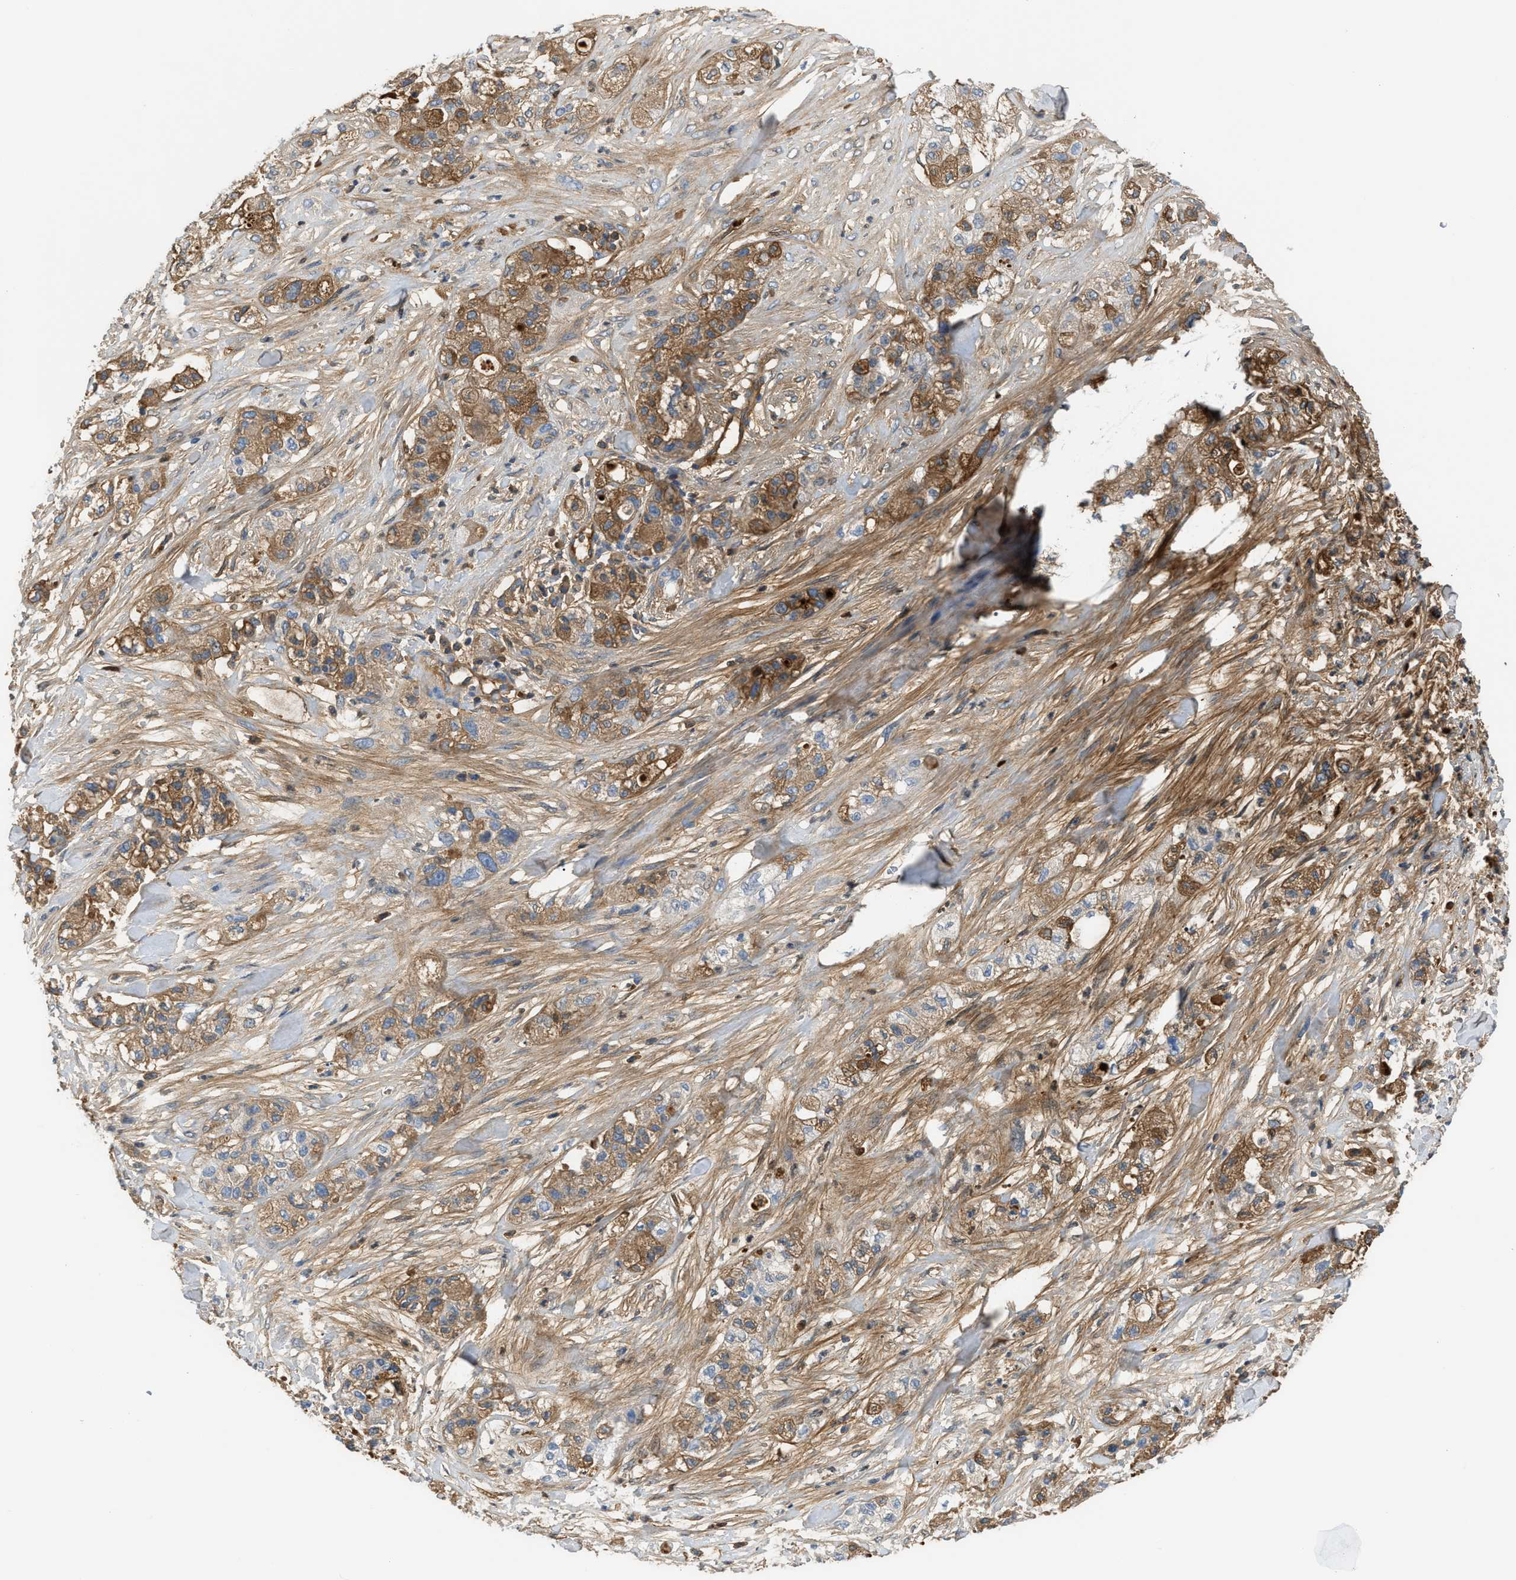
{"staining": {"intensity": "moderate", "quantity": ">75%", "location": "cytoplasmic/membranous"}, "tissue": "pancreatic cancer", "cell_type": "Tumor cells", "image_type": "cancer", "snomed": [{"axis": "morphology", "description": "Adenocarcinoma, NOS"}, {"axis": "topography", "description": "Pancreas"}], "caption": "Adenocarcinoma (pancreatic) stained with DAB (3,3'-diaminobenzidine) immunohistochemistry displays medium levels of moderate cytoplasmic/membranous expression in approximately >75% of tumor cells.", "gene": "CFI", "patient": {"sex": "female", "age": 78}}